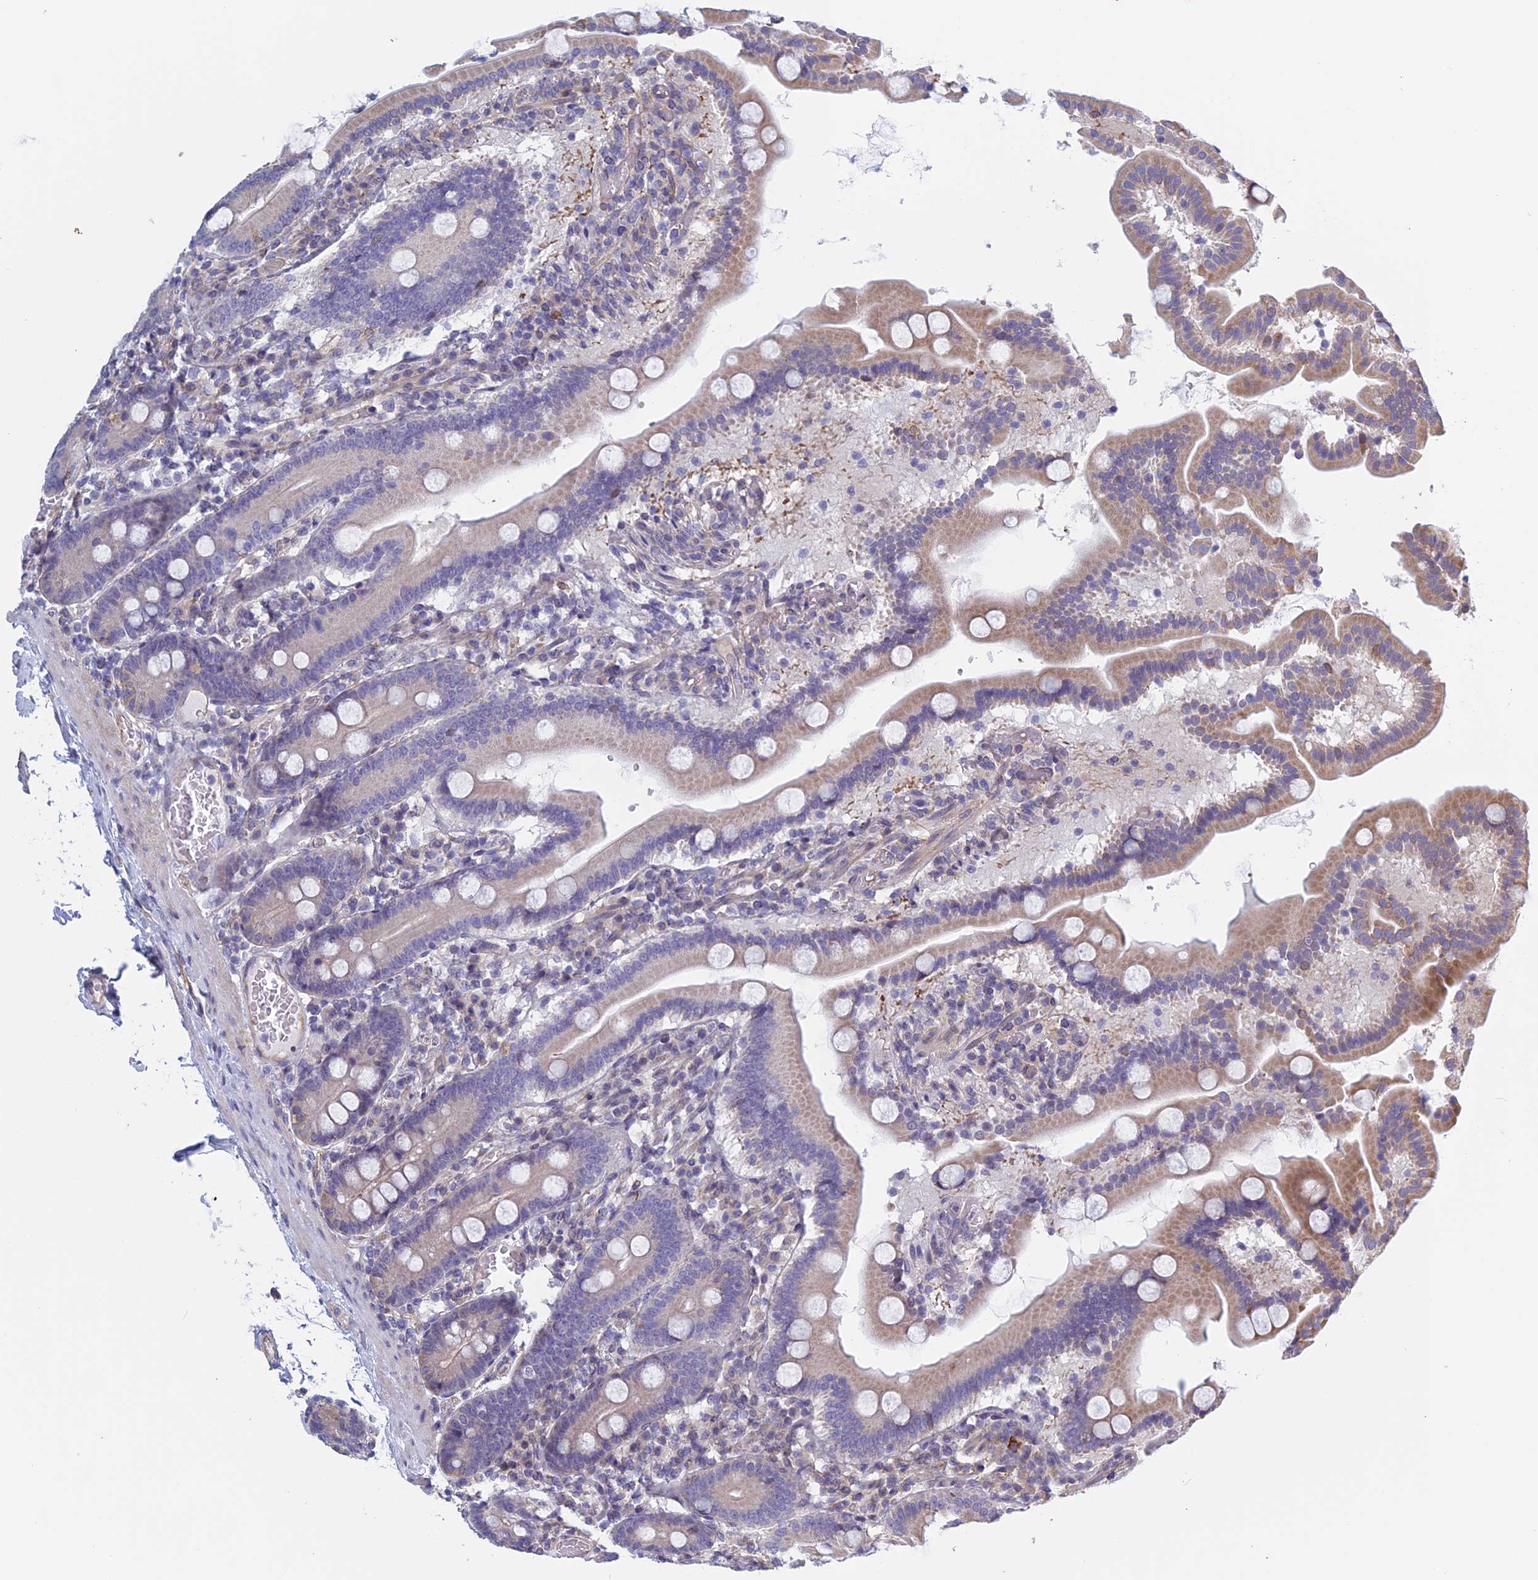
{"staining": {"intensity": "weak", "quantity": "25%-75%", "location": "cytoplasmic/membranous"}, "tissue": "duodenum", "cell_type": "Glandular cells", "image_type": "normal", "snomed": [{"axis": "morphology", "description": "Normal tissue, NOS"}, {"axis": "topography", "description": "Duodenum"}], "caption": "Glandular cells exhibit weak cytoplasmic/membranous positivity in about 25%-75% of cells in normal duodenum.", "gene": "BCL2L10", "patient": {"sex": "male", "age": 55}}